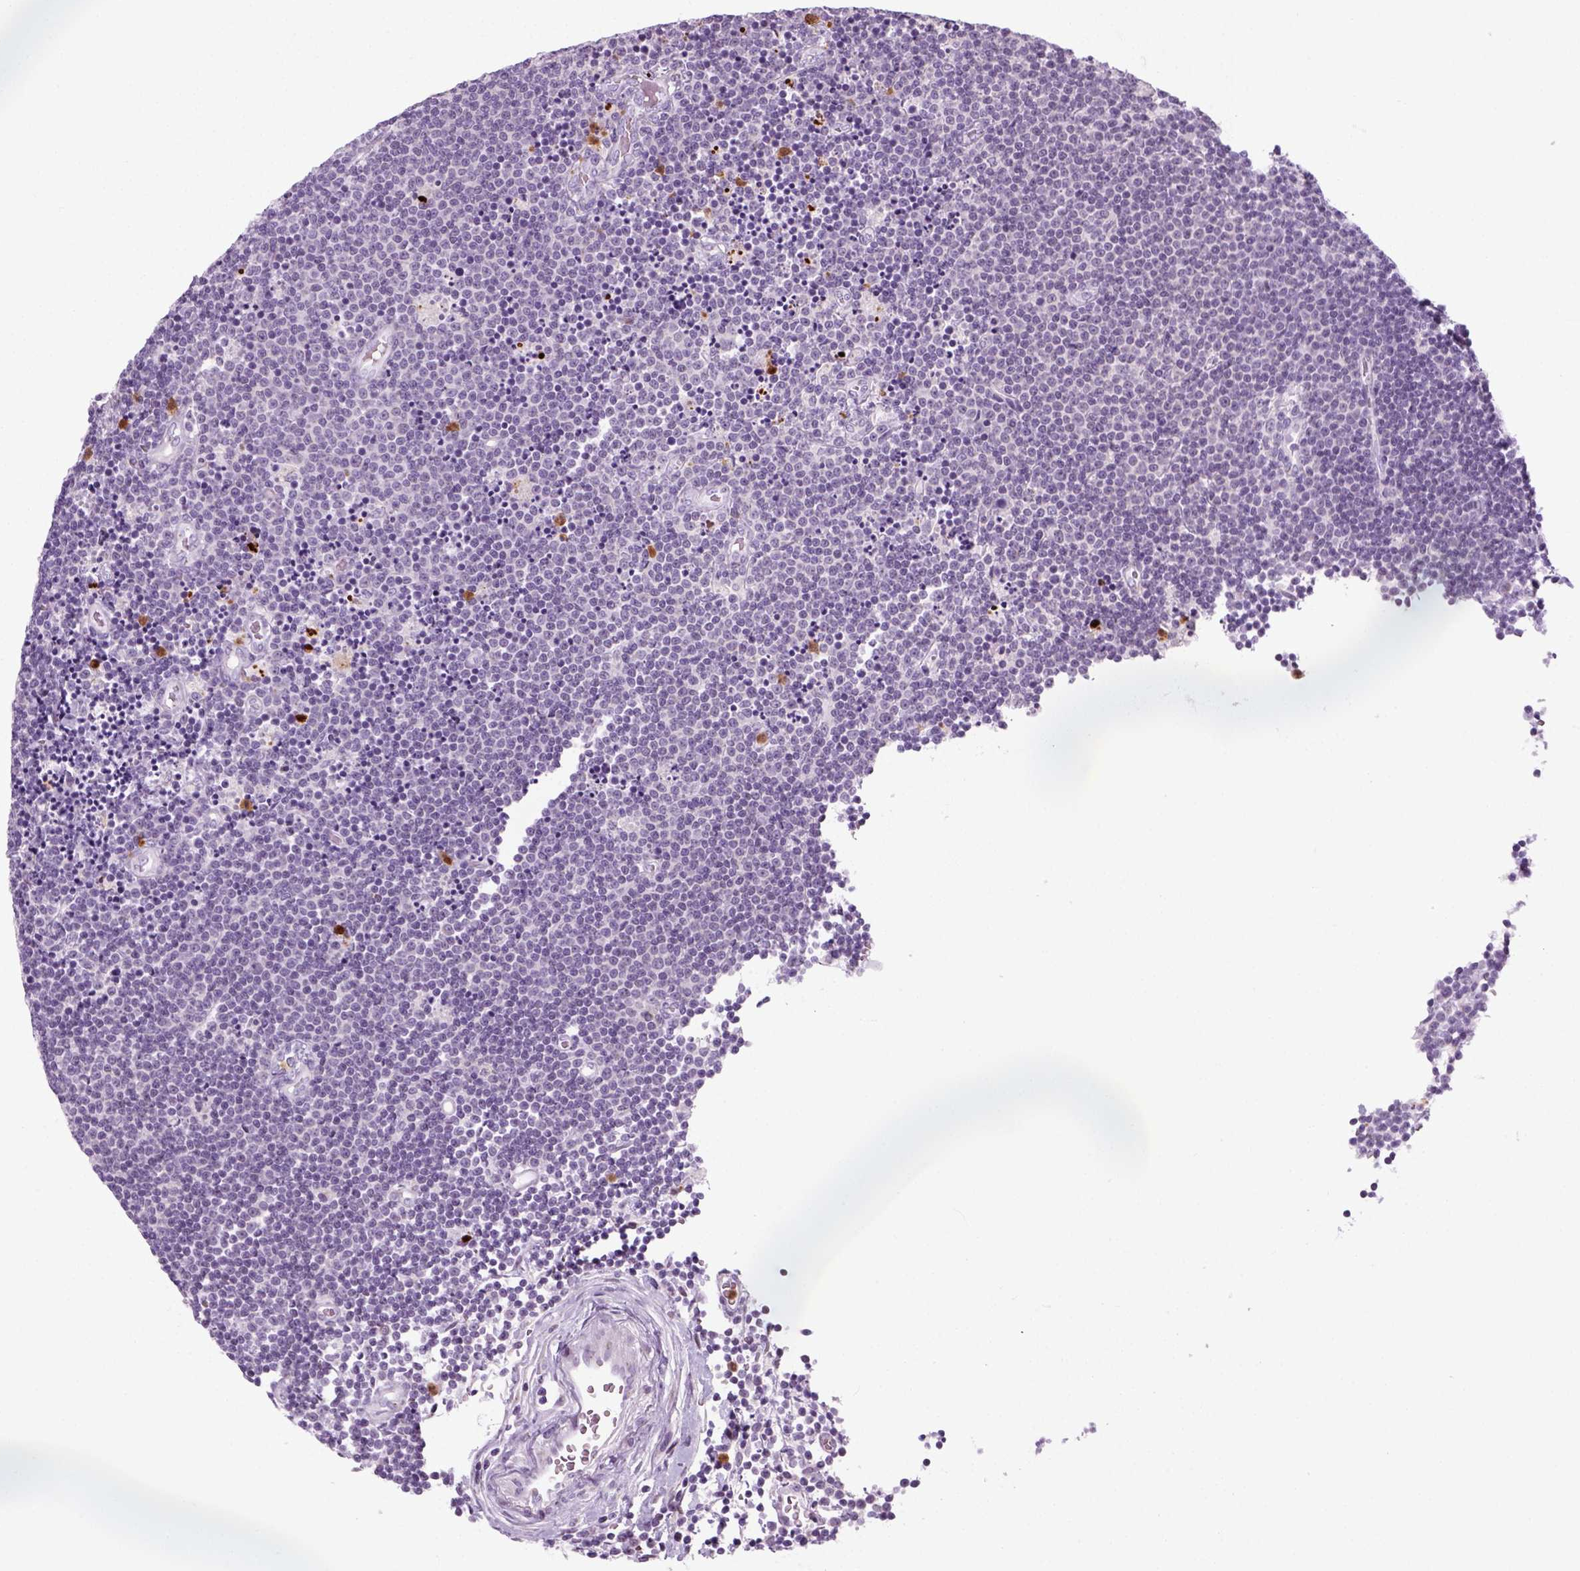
{"staining": {"intensity": "negative", "quantity": "none", "location": "none"}, "tissue": "lymphoma", "cell_type": "Tumor cells", "image_type": "cancer", "snomed": [{"axis": "morphology", "description": "Malignant lymphoma, non-Hodgkin's type, Low grade"}, {"axis": "topography", "description": "Brain"}], "caption": "This is a micrograph of immunohistochemistry staining of low-grade malignant lymphoma, non-Hodgkin's type, which shows no staining in tumor cells.", "gene": "IL4", "patient": {"sex": "female", "age": 66}}